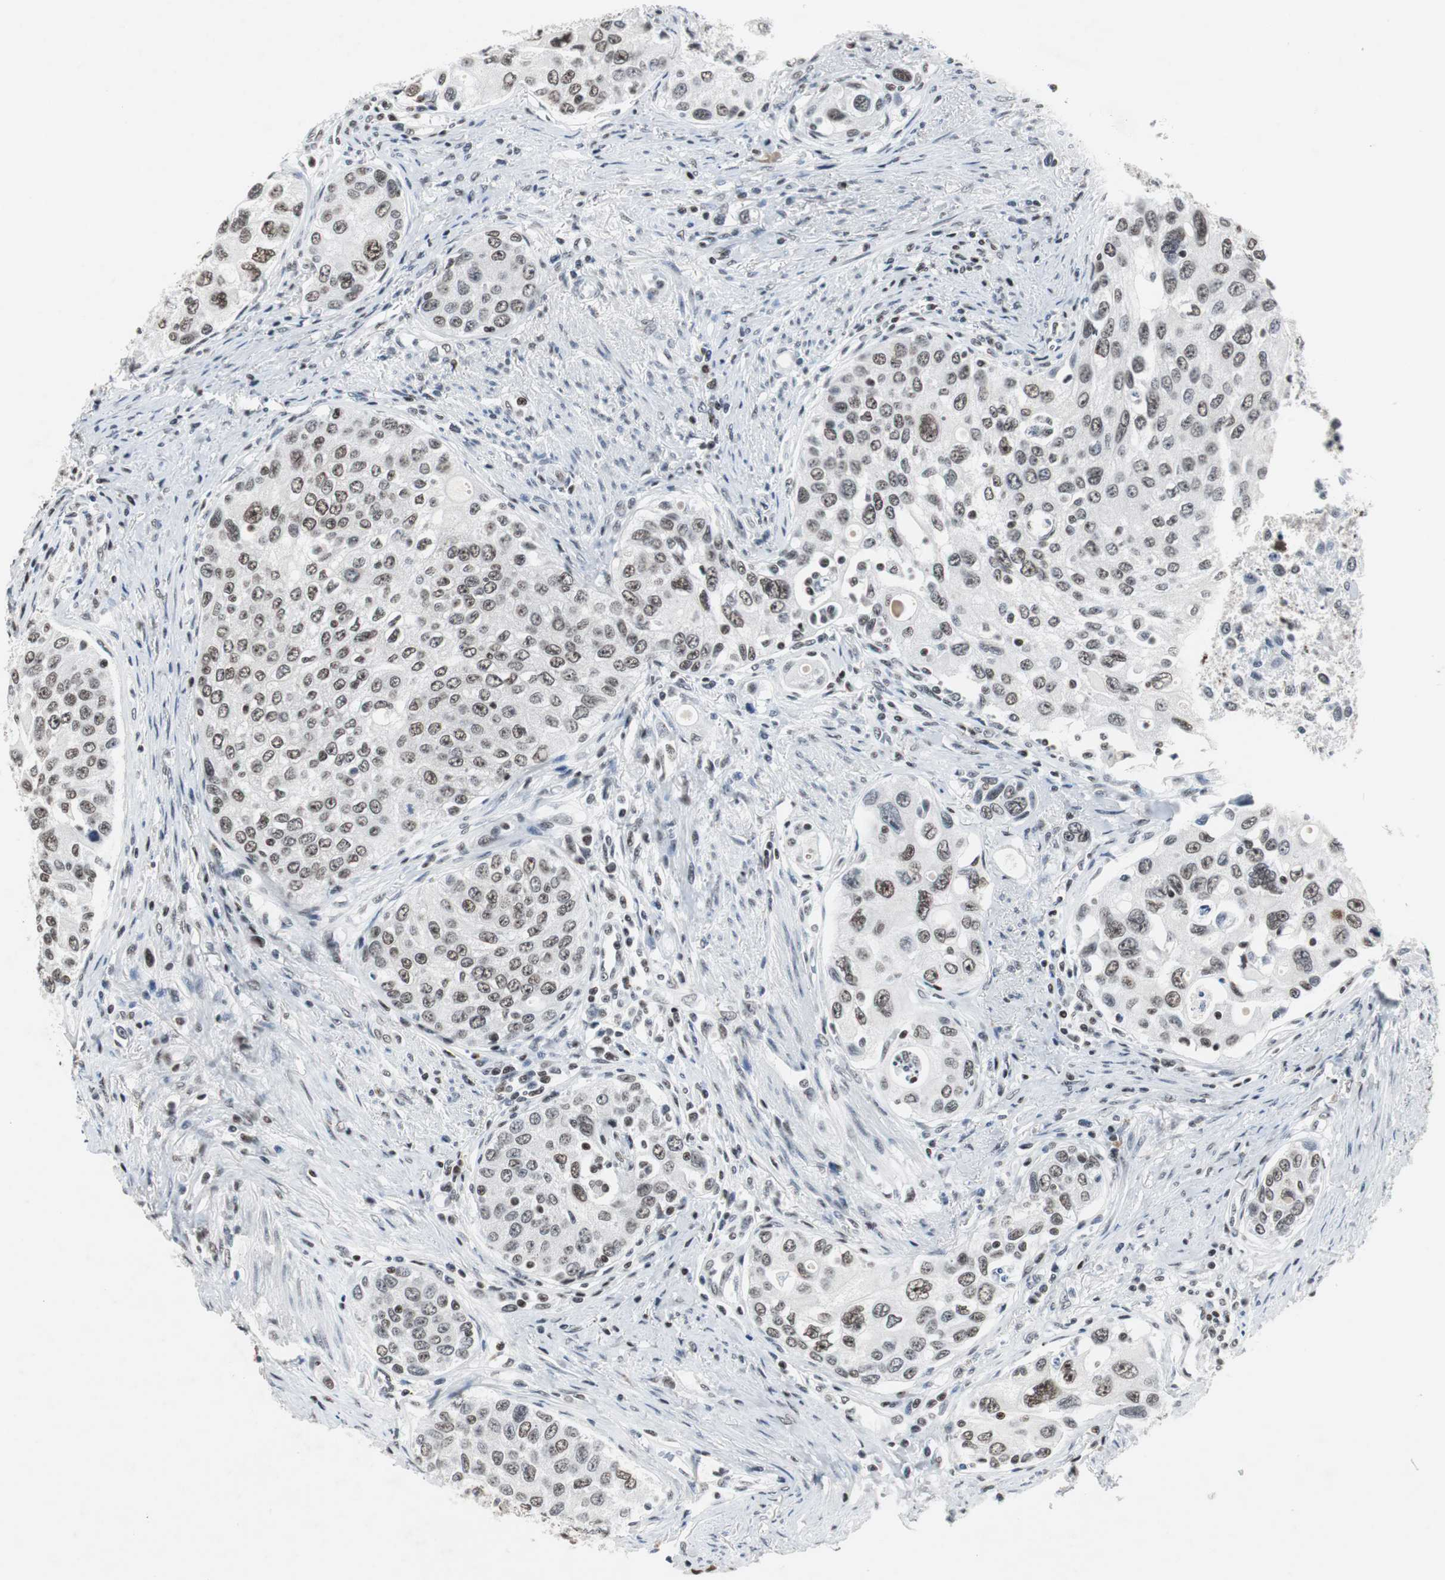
{"staining": {"intensity": "moderate", "quantity": ">75%", "location": "nuclear"}, "tissue": "urothelial cancer", "cell_type": "Tumor cells", "image_type": "cancer", "snomed": [{"axis": "morphology", "description": "Urothelial carcinoma, High grade"}, {"axis": "topography", "description": "Urinary bladder"}], "caption": "Immunohistochemical staining of urothelial cancer displays moderate nuclear protein staining in about >75% of tumor cells.", "gene": "RAD9A", "patient": {"sex": "female", "age": 56}}